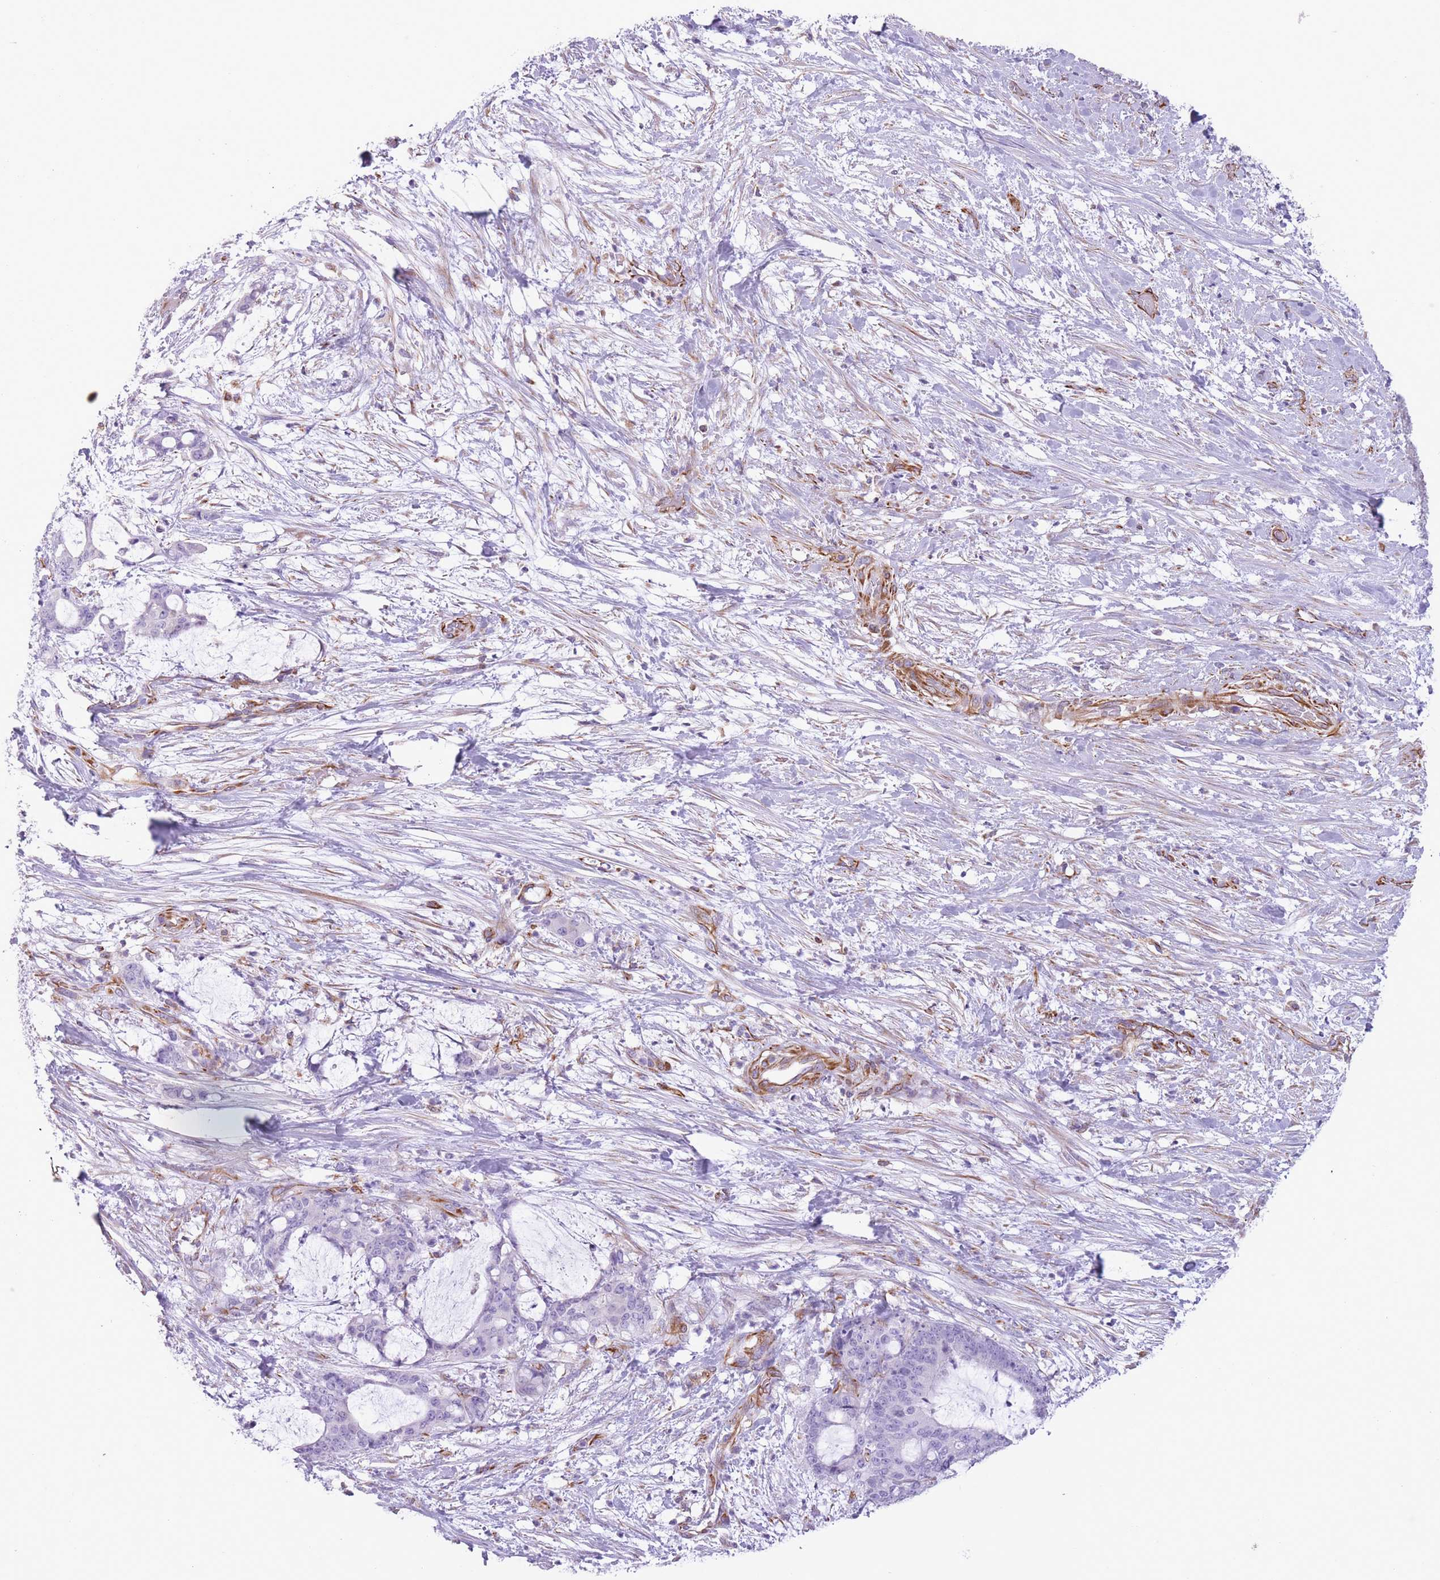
{"staining": {"intensity": "negative", "quantity": "none", "location": "none"}, "tissue": "liver cancer", "cell_type": "Tumor cells", "image_type": "cancer", "snomed": [{"axis": "morphology", "description": "Normal tissue, NOS"}, {"axis": "morphology", "description": "Cholangiocarcinoma"}, {"axis": "topography", "description": "Liver"}, {"axis": "topography", "description": "Peripheral nerve tissue"}], "caption": "Protein analysis of liver cholangiocarcinoma shows no significant staining in tumor cells. Nuclei are stained in blue.", "gene": "PTCD1", "patient": {"sex": "female", "age": 73}}